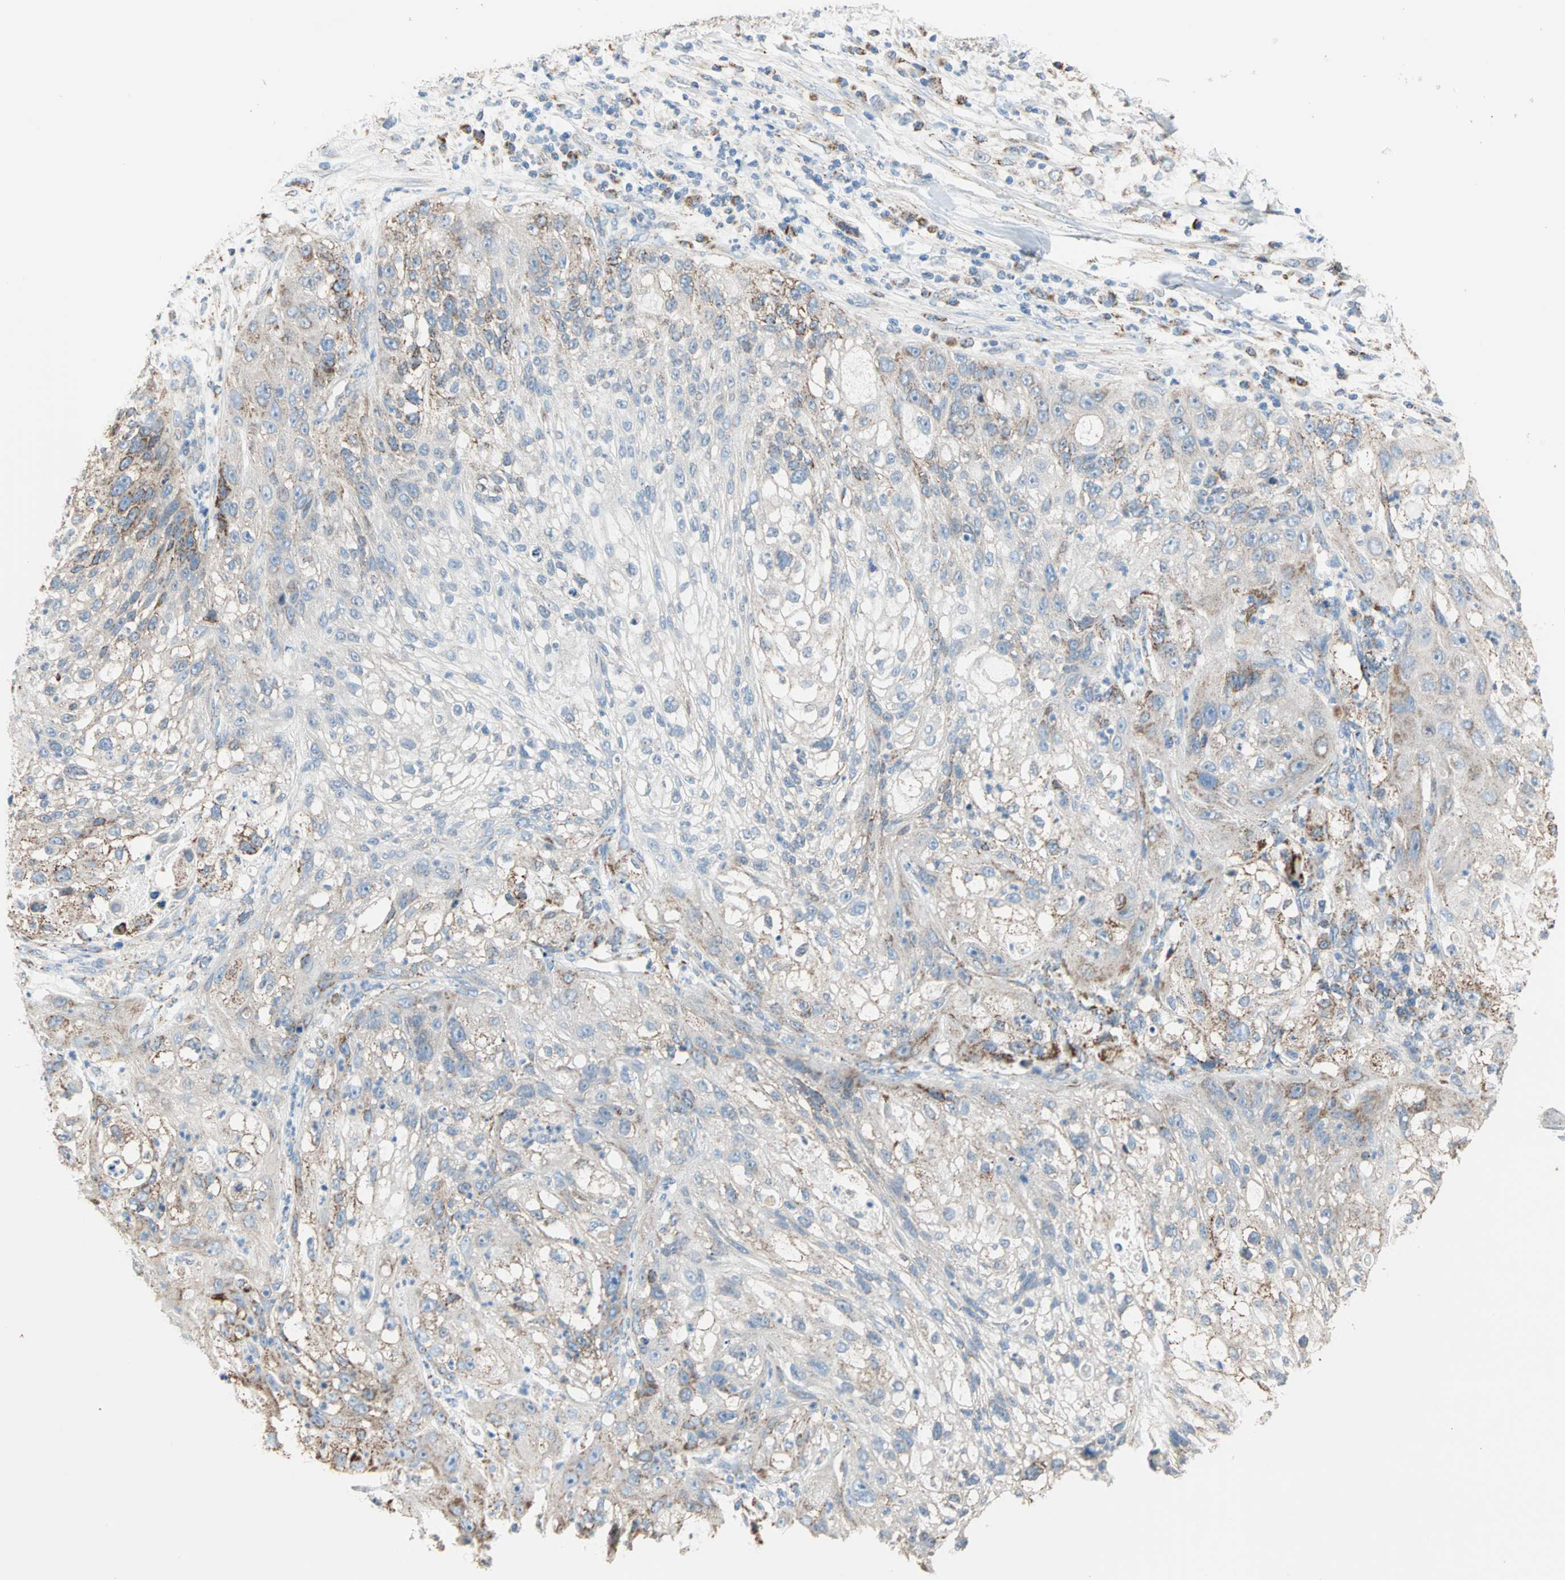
{"staining": {"intensity": "moderate", "quantity": "<25%", "location": "cytoplasmic/membranous"}, "tissue": "lung cancer", "cell_type": "Tumor cells", "image_type": "cancer", "snomed": [{"axis": "morphology", "description": "Inflammation, NOS"}, {"axis": "morphology", "description": "Squamous cell carcinoma, NOS"}, {"axis": "topography", "description": "Lymph node"}, {"axis": "topography", "description": "Soft tissue"}, {"axis": "topography", "description": "Lung"}], "caption": "High-power microscopy captured an IHC histopathology image of lung cancer, revealing moderate cytoplasmic/membranous expression in about <25% of tumor cells.", "gene": "TST", "patient": {"sex": "male", "age": 66}}